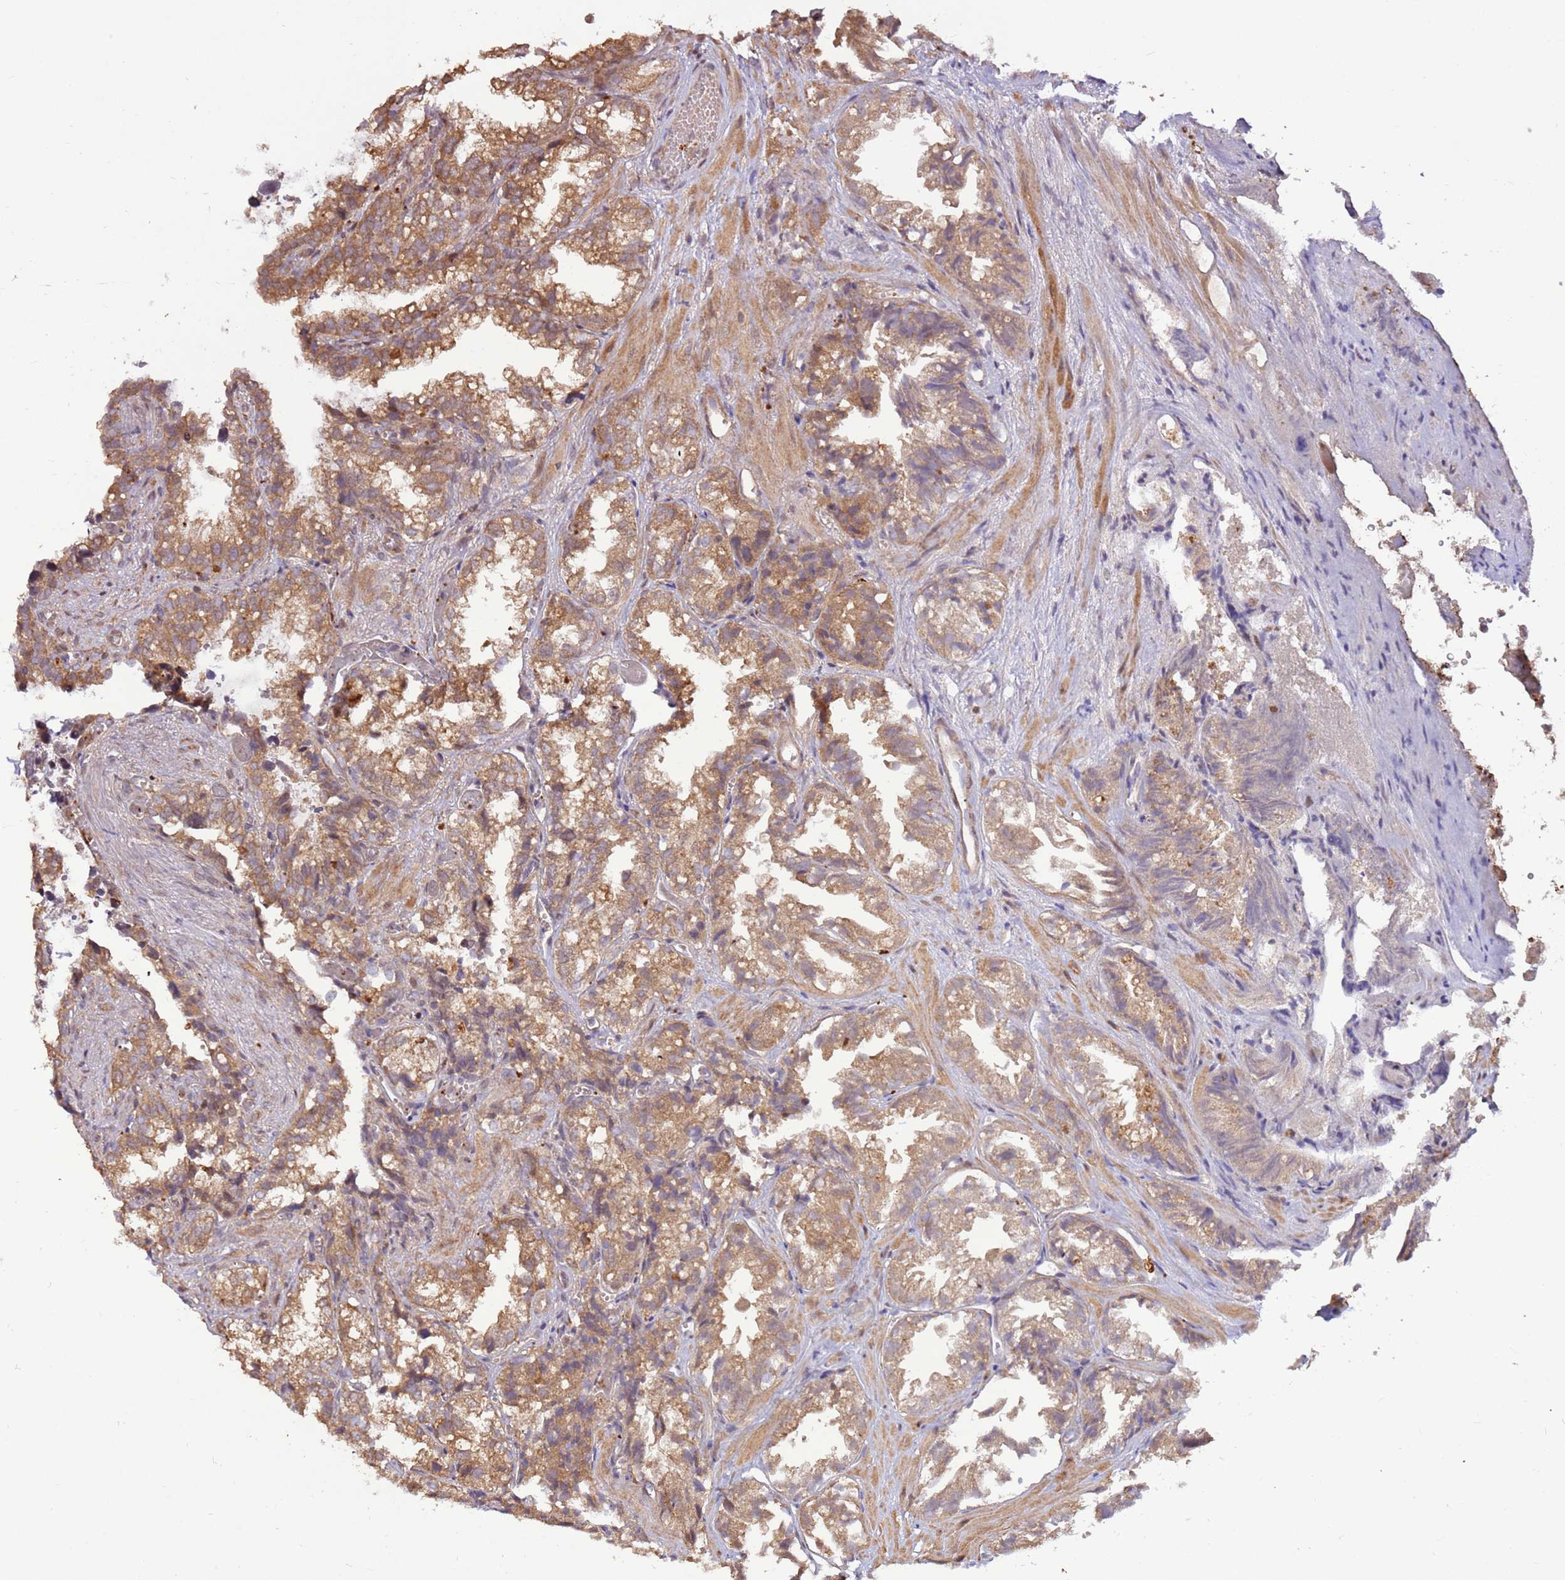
{"staining": {"intensity": "moderate", "quantity": ">75%", "location": "cytoplasmic/membranous"}, "tissue": "seminal vesicle", "cell_type": "Glandular cells", "image_type": "normal", "snomed": [{"axis": "morphology", "description": "Normal tissue, NOS"}, {"axis": "topography", "description": "Prostate"}, {"axis": "topography", "description": "Seminal veicle"}], "caption": "Seminal vesicle was stained to show a protein in brown. There is medium levels of moderate cytoplasmic/membranous positivity in about >75% of glandular cells.", "gene": "CCDC112", "patient": {"sex": "male", "age": 51}}